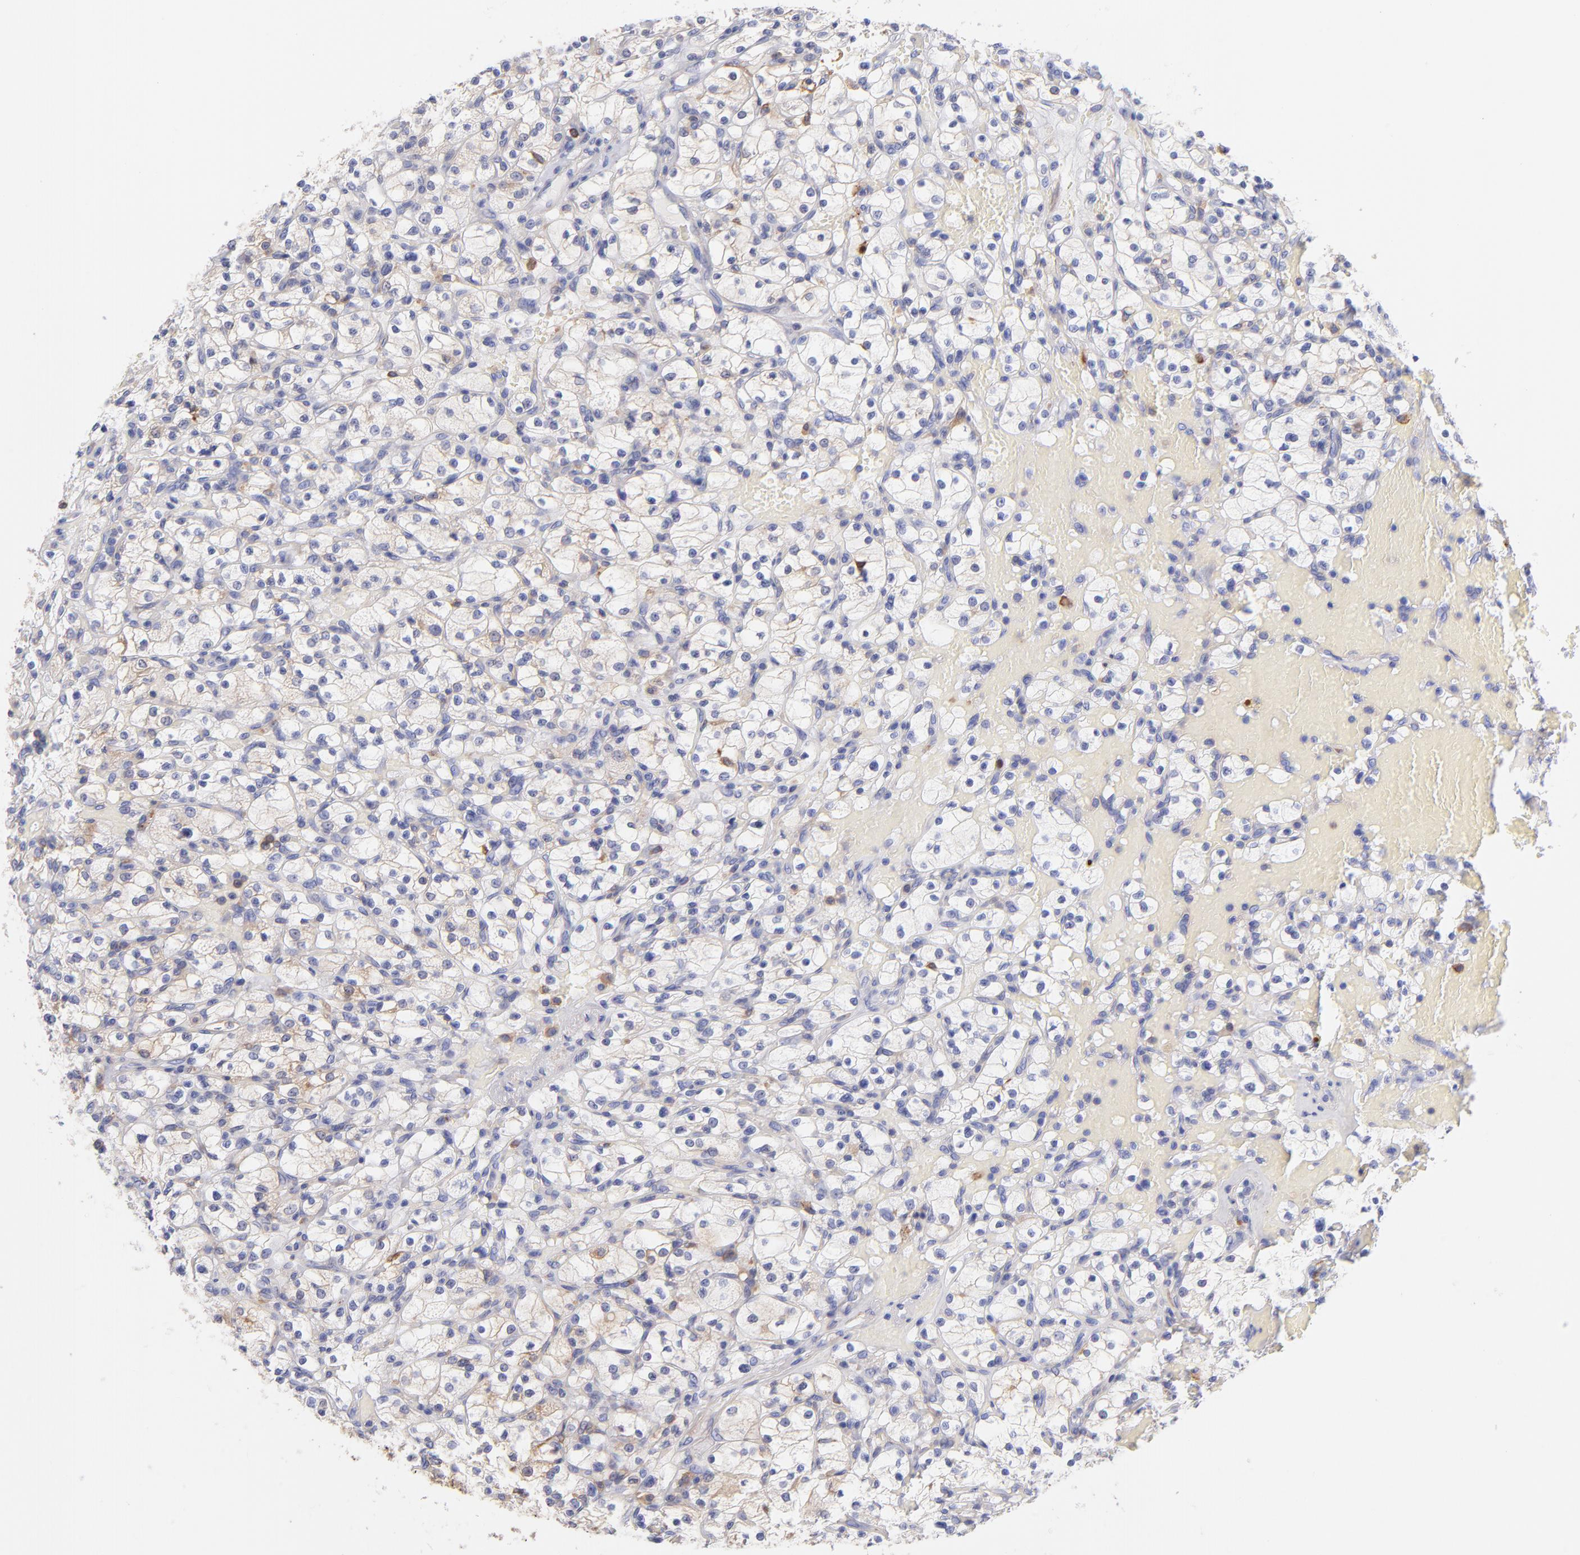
{"staining": {"intensity": "moderate", "quantity": "<25%", "location": "cytoplasmic/membranous"}, "tissue": "renal cancer", "cell_type": "Tumor cells", "image_type": "cancer", "snomed": [{"axis": "morphology", "description": "Adenocarcinoma, NOS"}, {"axis": "topography", "description": "Kidney"}], "caption": "IHC image of neoplastic tissue: human renal cancer stained using immunohistochemistry displays low levels of moderate protein expression localized specifically in the cytoplasmic/membranous of tumor cells, appearing as a cytoplasmic/membranous brown color.", "gene": "PRKCA", "patient": {"sex": "female", "age": 83}}